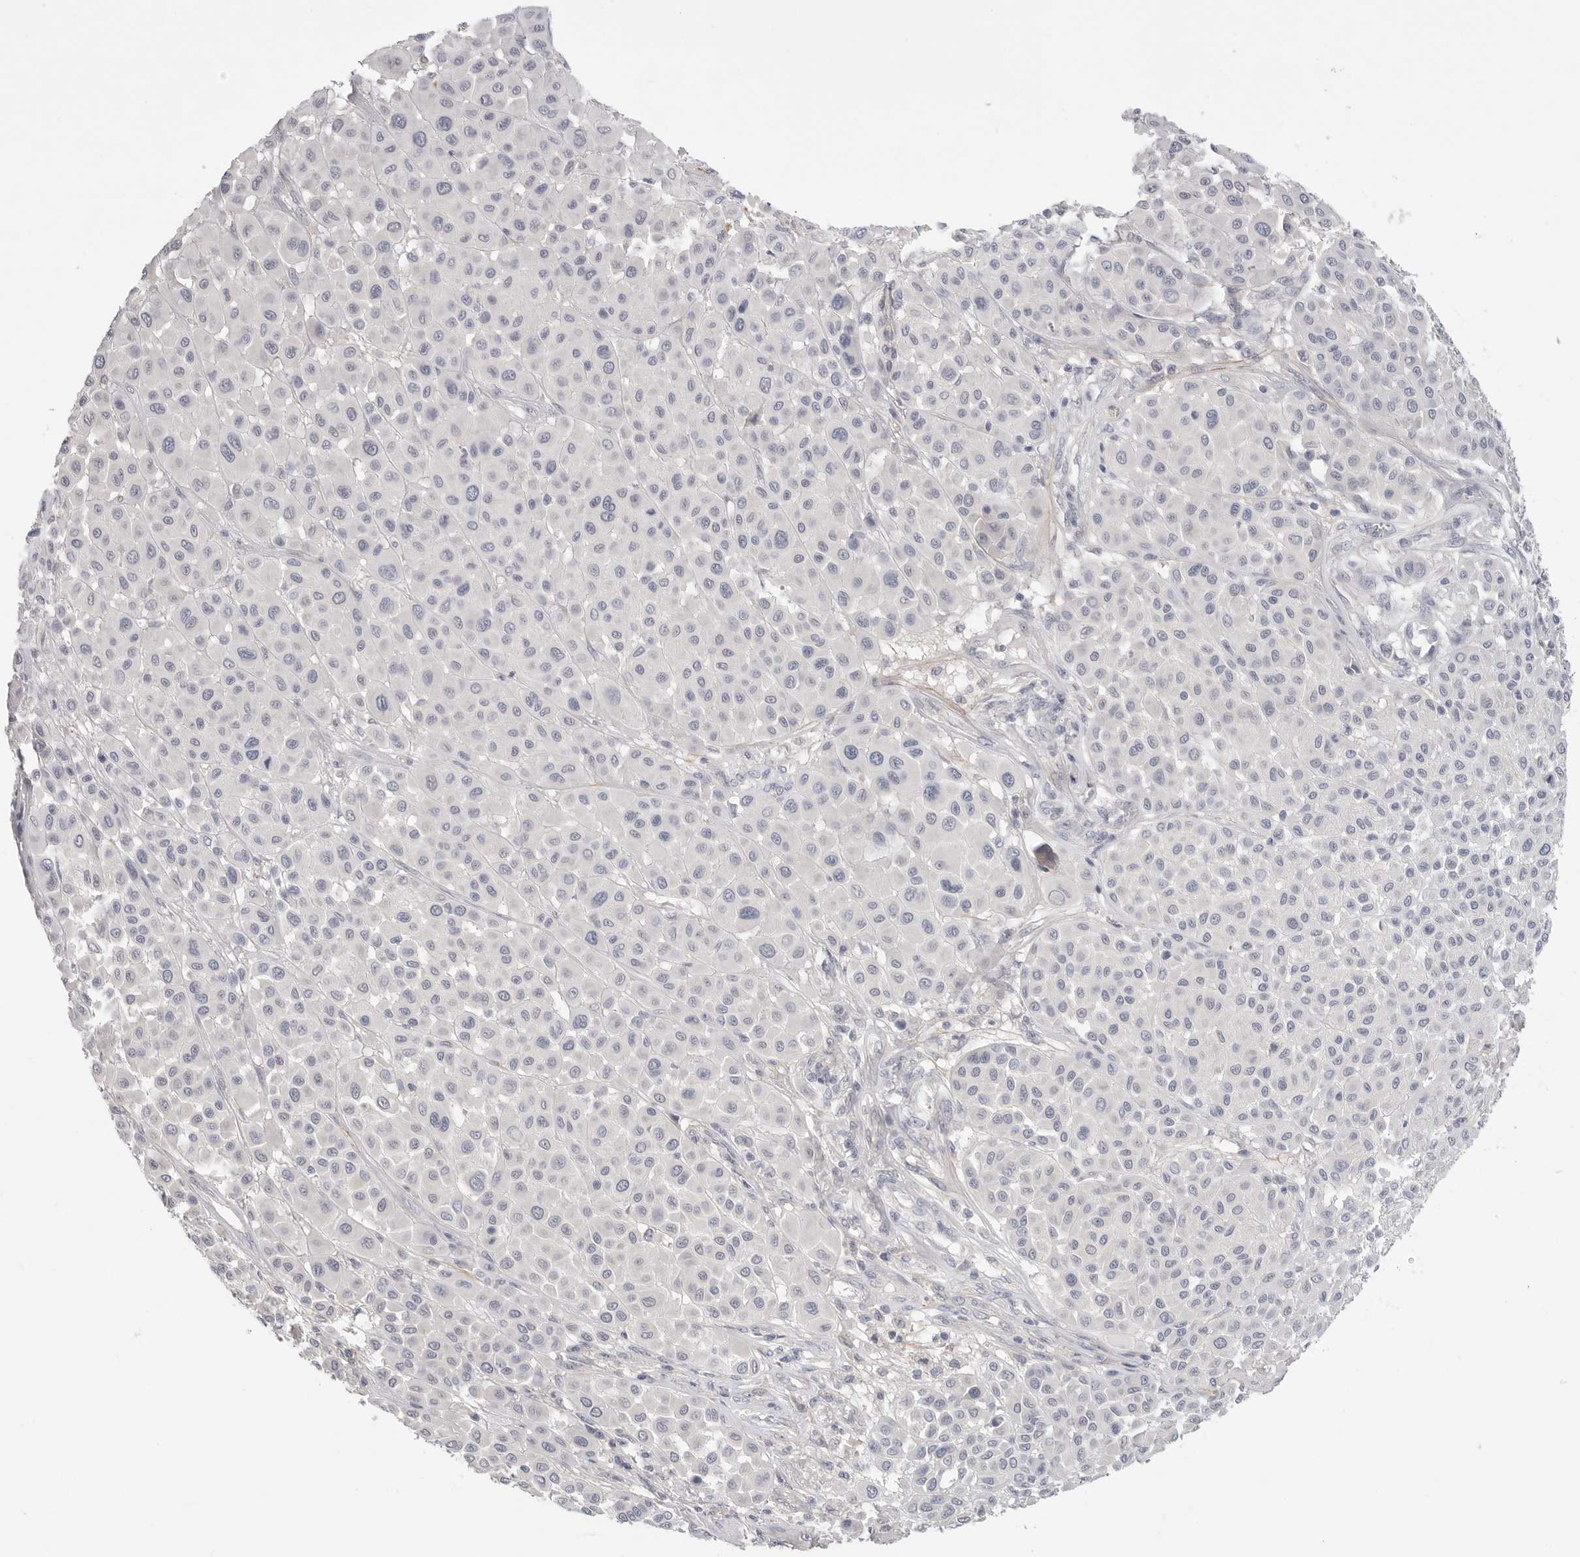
{"staining": {"intensity": "negative", "quantity": "none", "location": "none"}, "tissue": "melanoma", "cell_type": "Tumor cells", "image_type": "cancer", "snomed": [{"axis": "morphology", "description": "Malignant melanoma, Metastatic site"}, {"axis": "topography", "description": "Soft tissue"}], "caption": "The histopathology image exhibits no significant positivity in tumor cells of malignant melanoma (metastatic site).", "gene": "FBN2", "patient": {"sex": "male", "age": 41}}